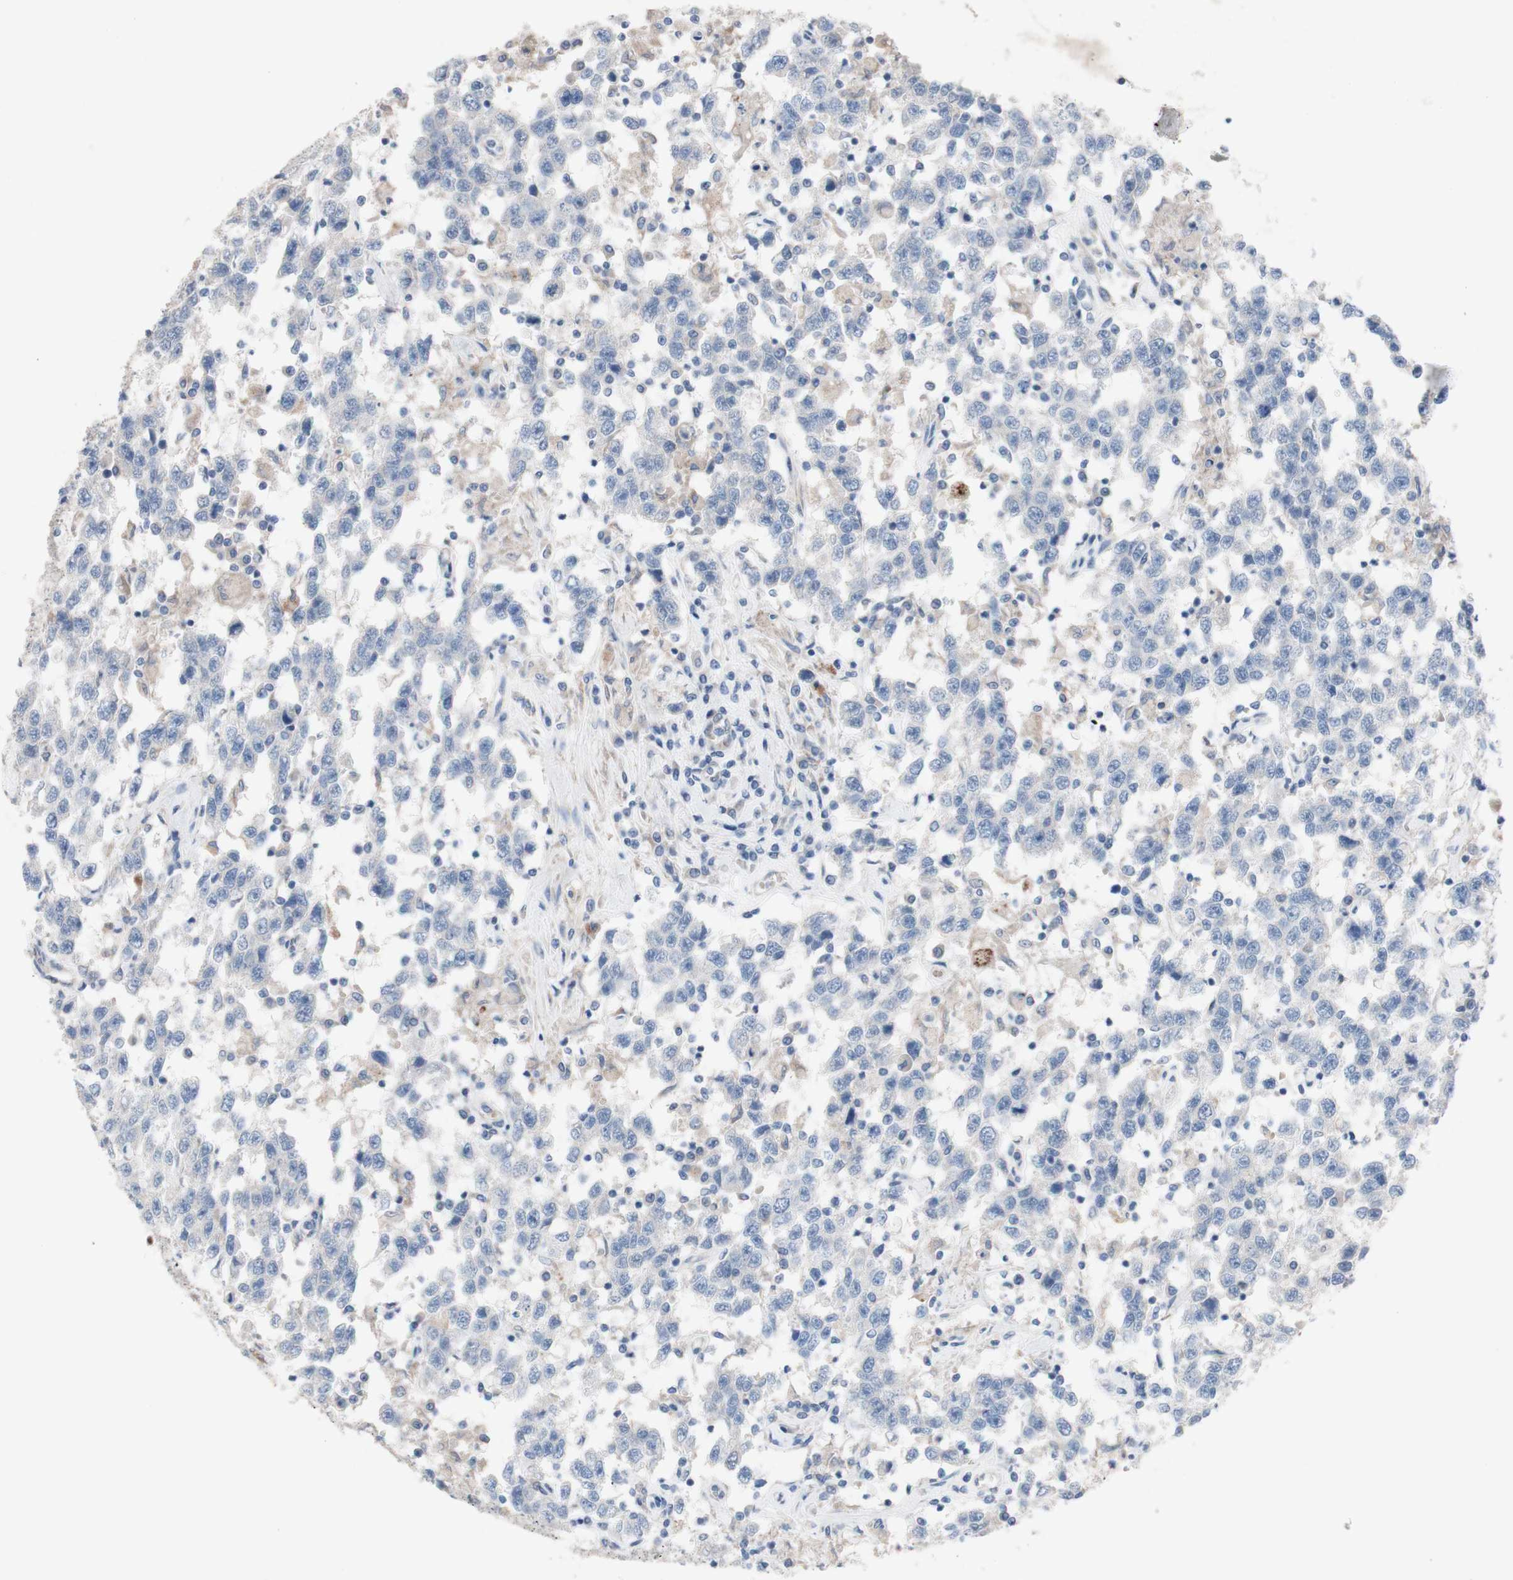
{"staining": {"intensity": "negative", "quantity": "none", "location": "none"}, "tissue": "testis cancer", "cell_type": "Tumor cells", "image_type": "cancer", "snomed": [{"axis": "morphology", "description": "Seminoma, NOS"}, {"axis": "topography", "description": "Testis"}], "caption": "Protein analysis of testis seminoma reveals no significant expression in tumor cells. (Brightfield microscopy of DAB (3,3'-diaminobenzidine) immunohistochemistry (IHC) at high magnification).", "gene": "AGPAT5", "patient": {"sex": "male", "age": 41}}